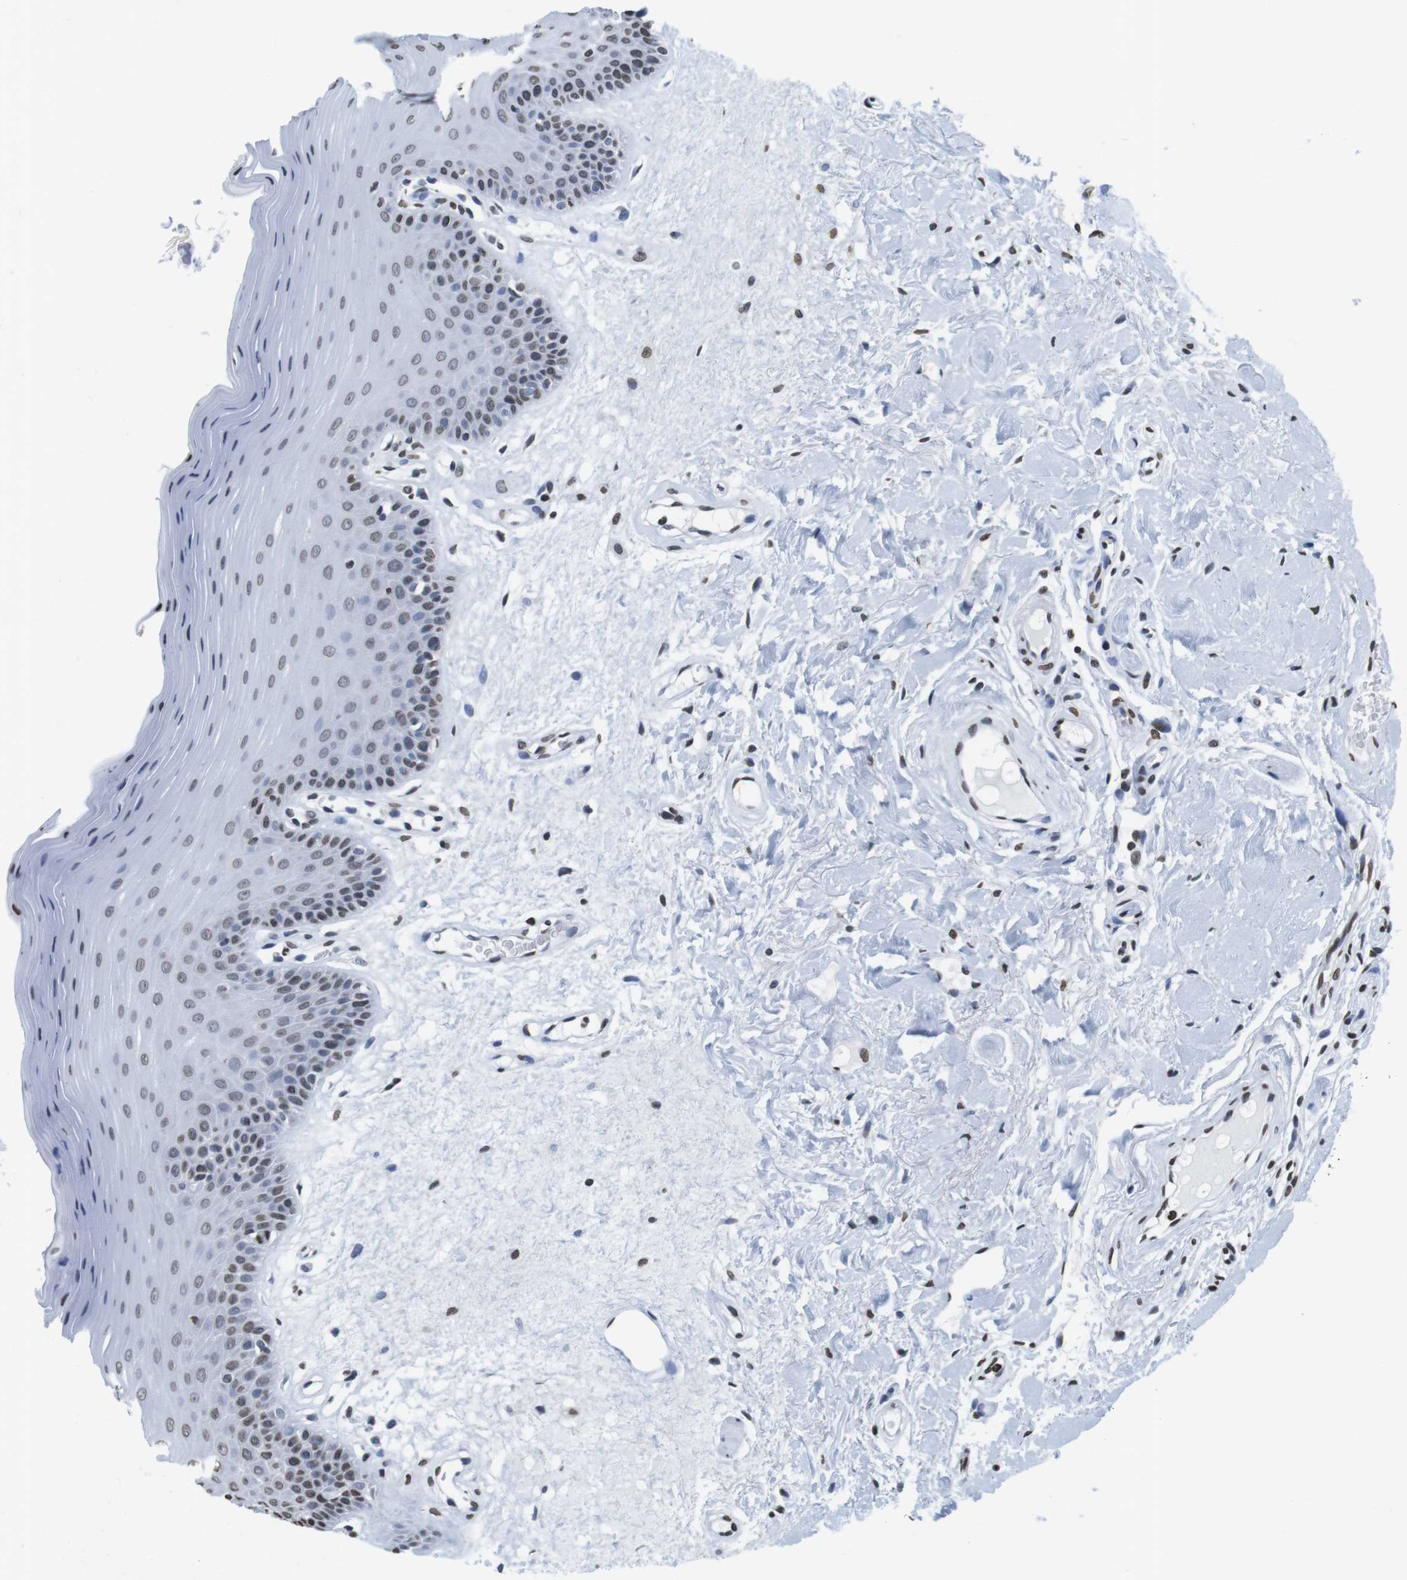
{"staining": {"intensity": "moderate", "quantity": "<25%", "location": "nuclear"}, "tissue": "oral mucosa", "cell_type": "Squamous epithelial cells", "image_type": "normal", "snomed": [{"axis": "morphology", "description": "Normal tissue, NOS"}, {"axis": "morphology", "description": "Squamous cell carcinoma, NOS"}, {"axis": "topography", "description": "Skeletal muscle"}, {"axis": "topography", "description": "Adipose tissue"}, {"axis": "topography", "description": "Vascular tissue"}, {"axis": "topography", "description": "Oral tissue"}, {"axis": "topography", "description": "Peripheral nerve tissue"}, {"axis": "topography", "description": "Head-Neck"}], "caption": "Normal oral mucosa was stained to show a protein in brown. There is low levels of moderate nuclear expression in approximately <25% of squamous epithelial cells. (DAB IHC, brown staining for protein, blue staining for nuclei).", "gene": "BSX", "patient": {"sex": "male", "age": 71}}